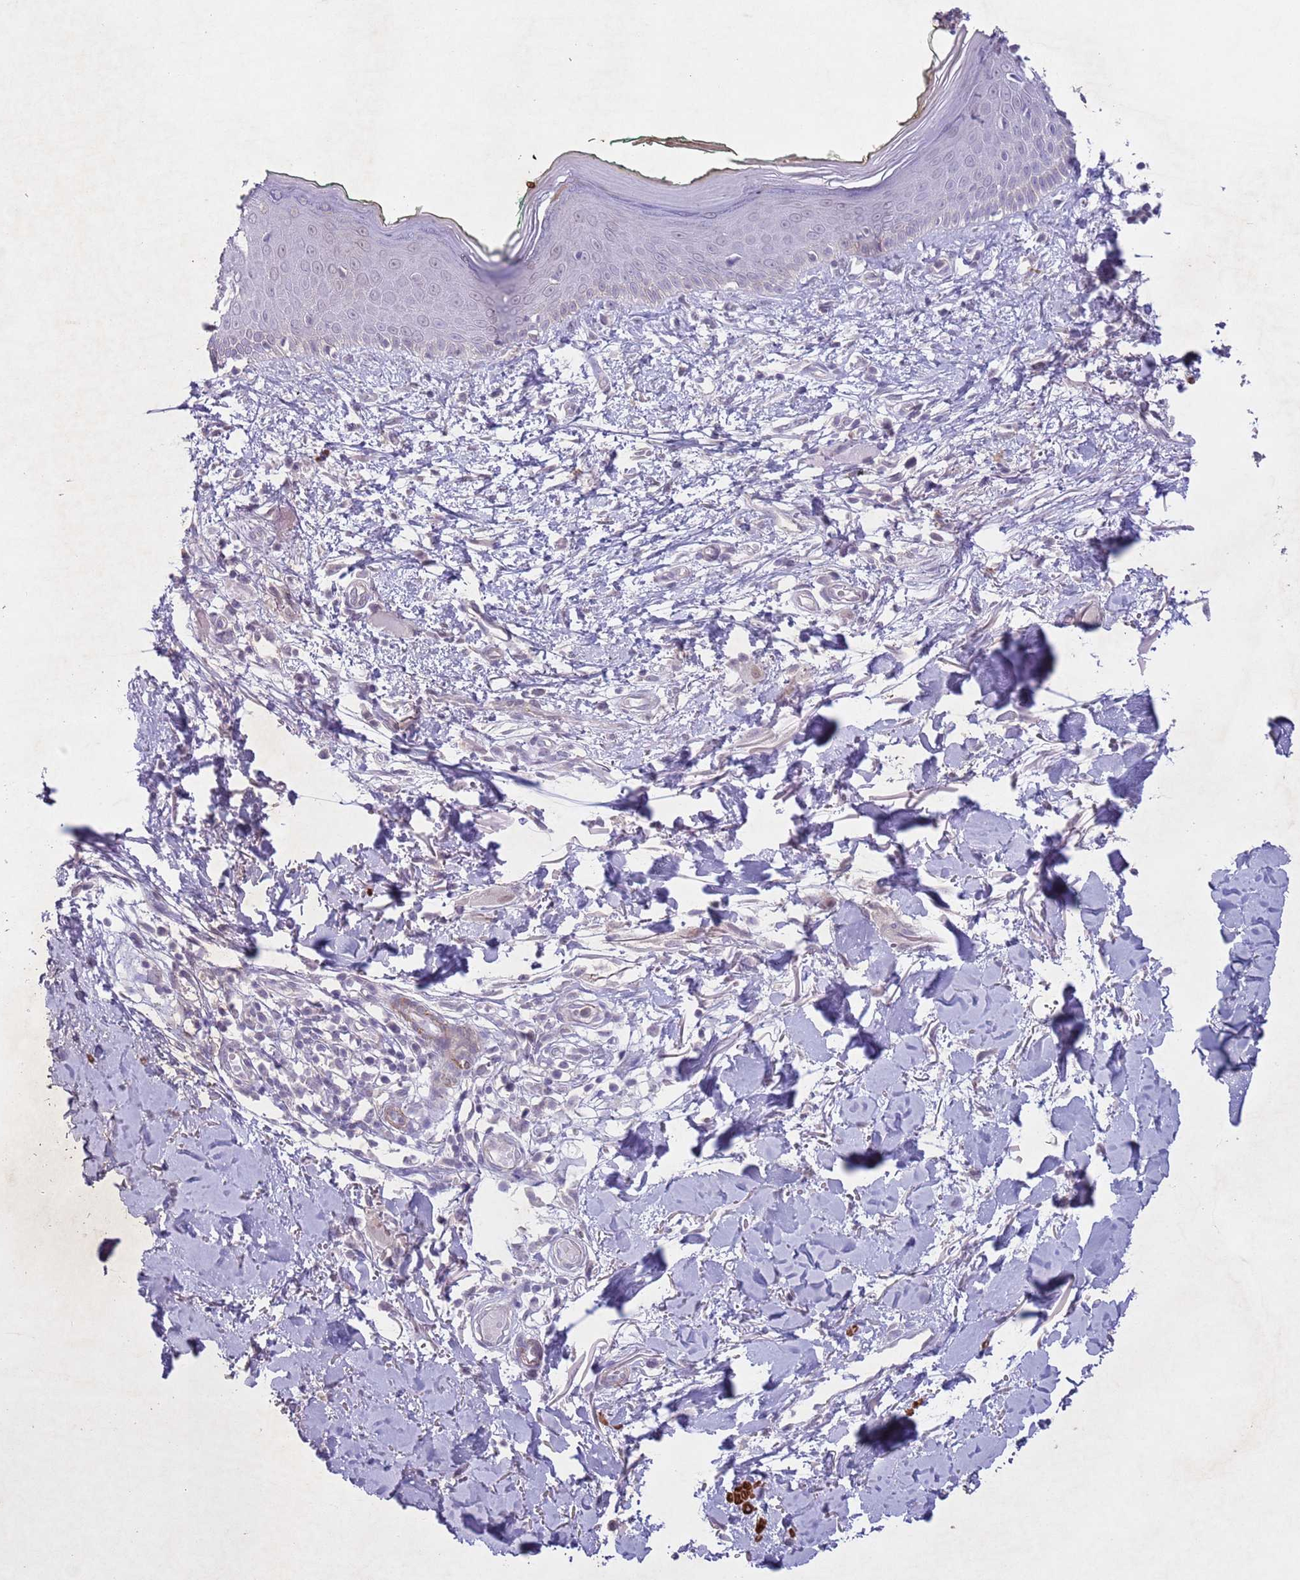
{"staining": {"intensity": "negative", "quantity": "none", "location": "none"}, "tissue": "skin", "cell_type": "Fibroblasts", "image_type": "normal", "snomed": [{"axis": "morphology", "description": "Normal tissue, NOS"}, {"axis": "morphology", "description": "Malignant melanoma, NOS"}, {"axis": "topography", "description": "Skin"}], "caption": "Immunohistochemistry micrograph of unremarkable human skin stained for a protein (brown), which shows no staining in fibroblasts.", "gene": "CCNI", "patient": {"sex": "male", "age": 62}}